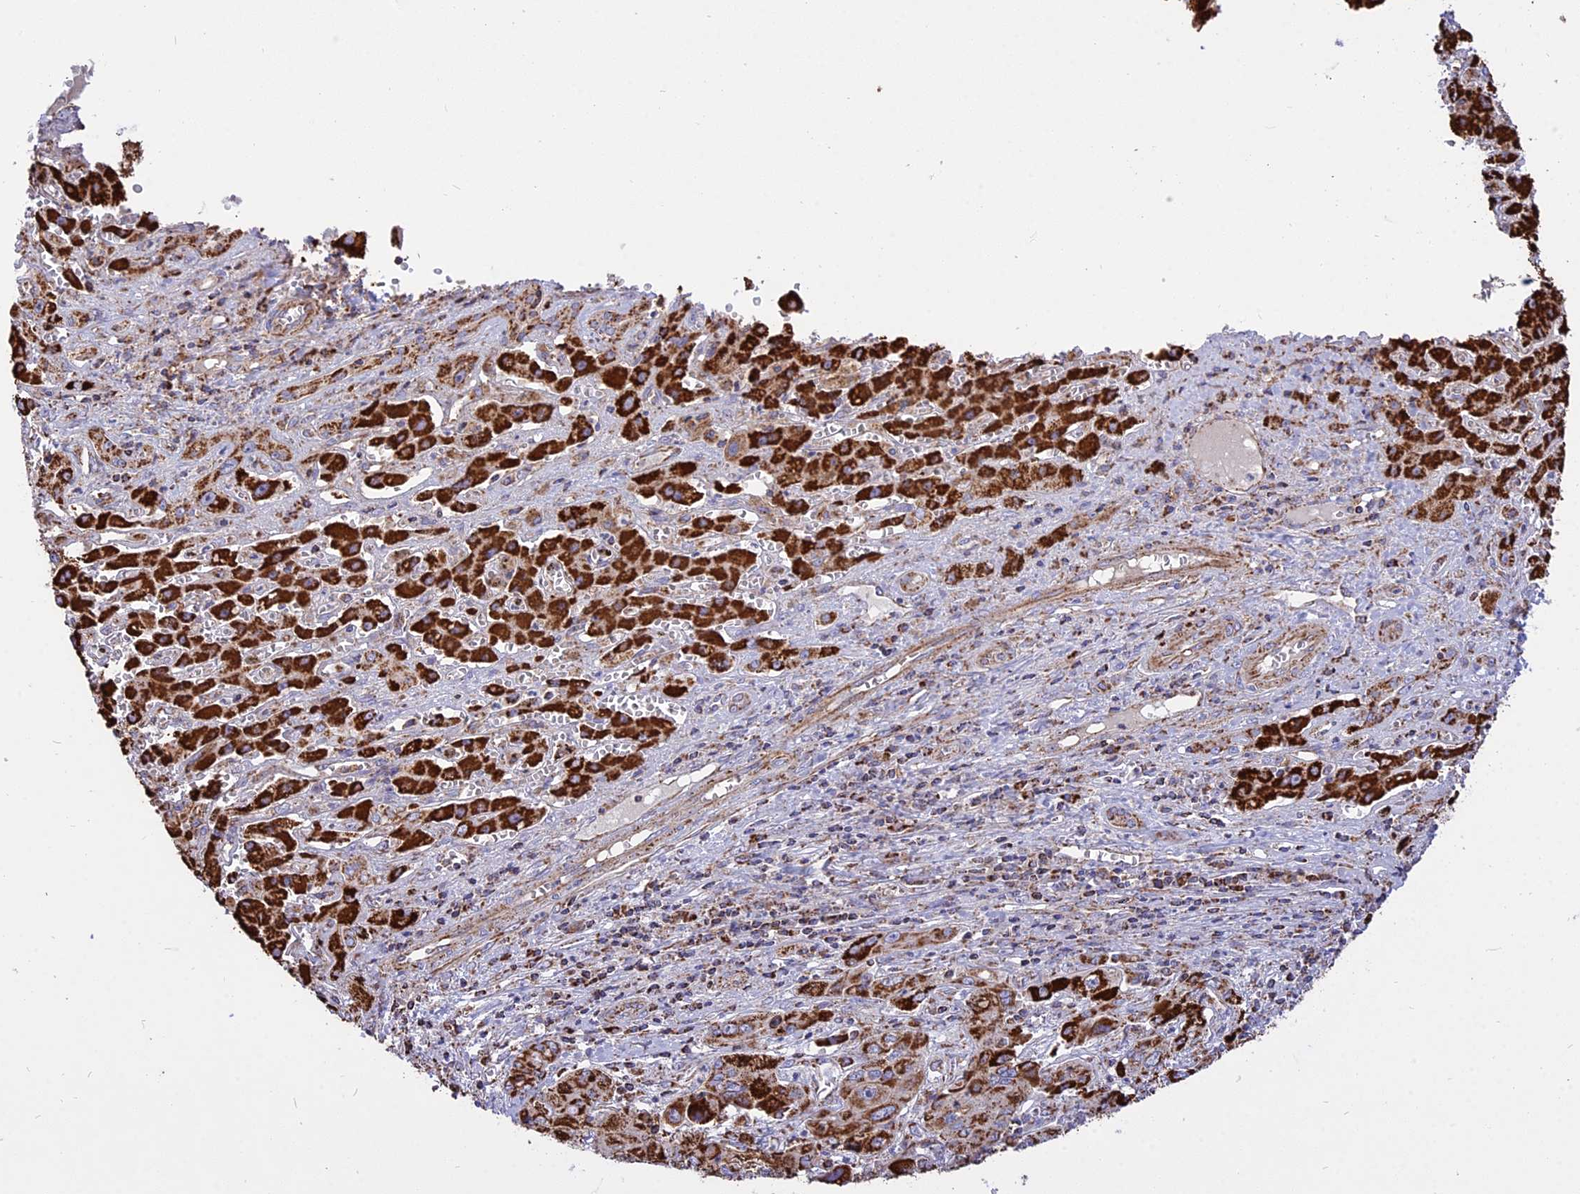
{"staining": {"intensity": "strong", "quantity": ">75%", "location": "cytoplasmic/membranous"}, "tissue": "liver cancer", "cell_type": "Tumor cells", "image_type": "cancer", "snomed": [{"axis": "morphology", "description": "Cholangiocarcinoma"}, {"axis": "topography", "description": "Liver"}], "caption": "Protein analysis of liver cancer (cholangiocarcinoma) tissue demonstrates strong cytoplasmic/membranous staining in about >75% of tumor cells.", "gene": "TTC4", "patient": {"sex": "male", "age": 67}}